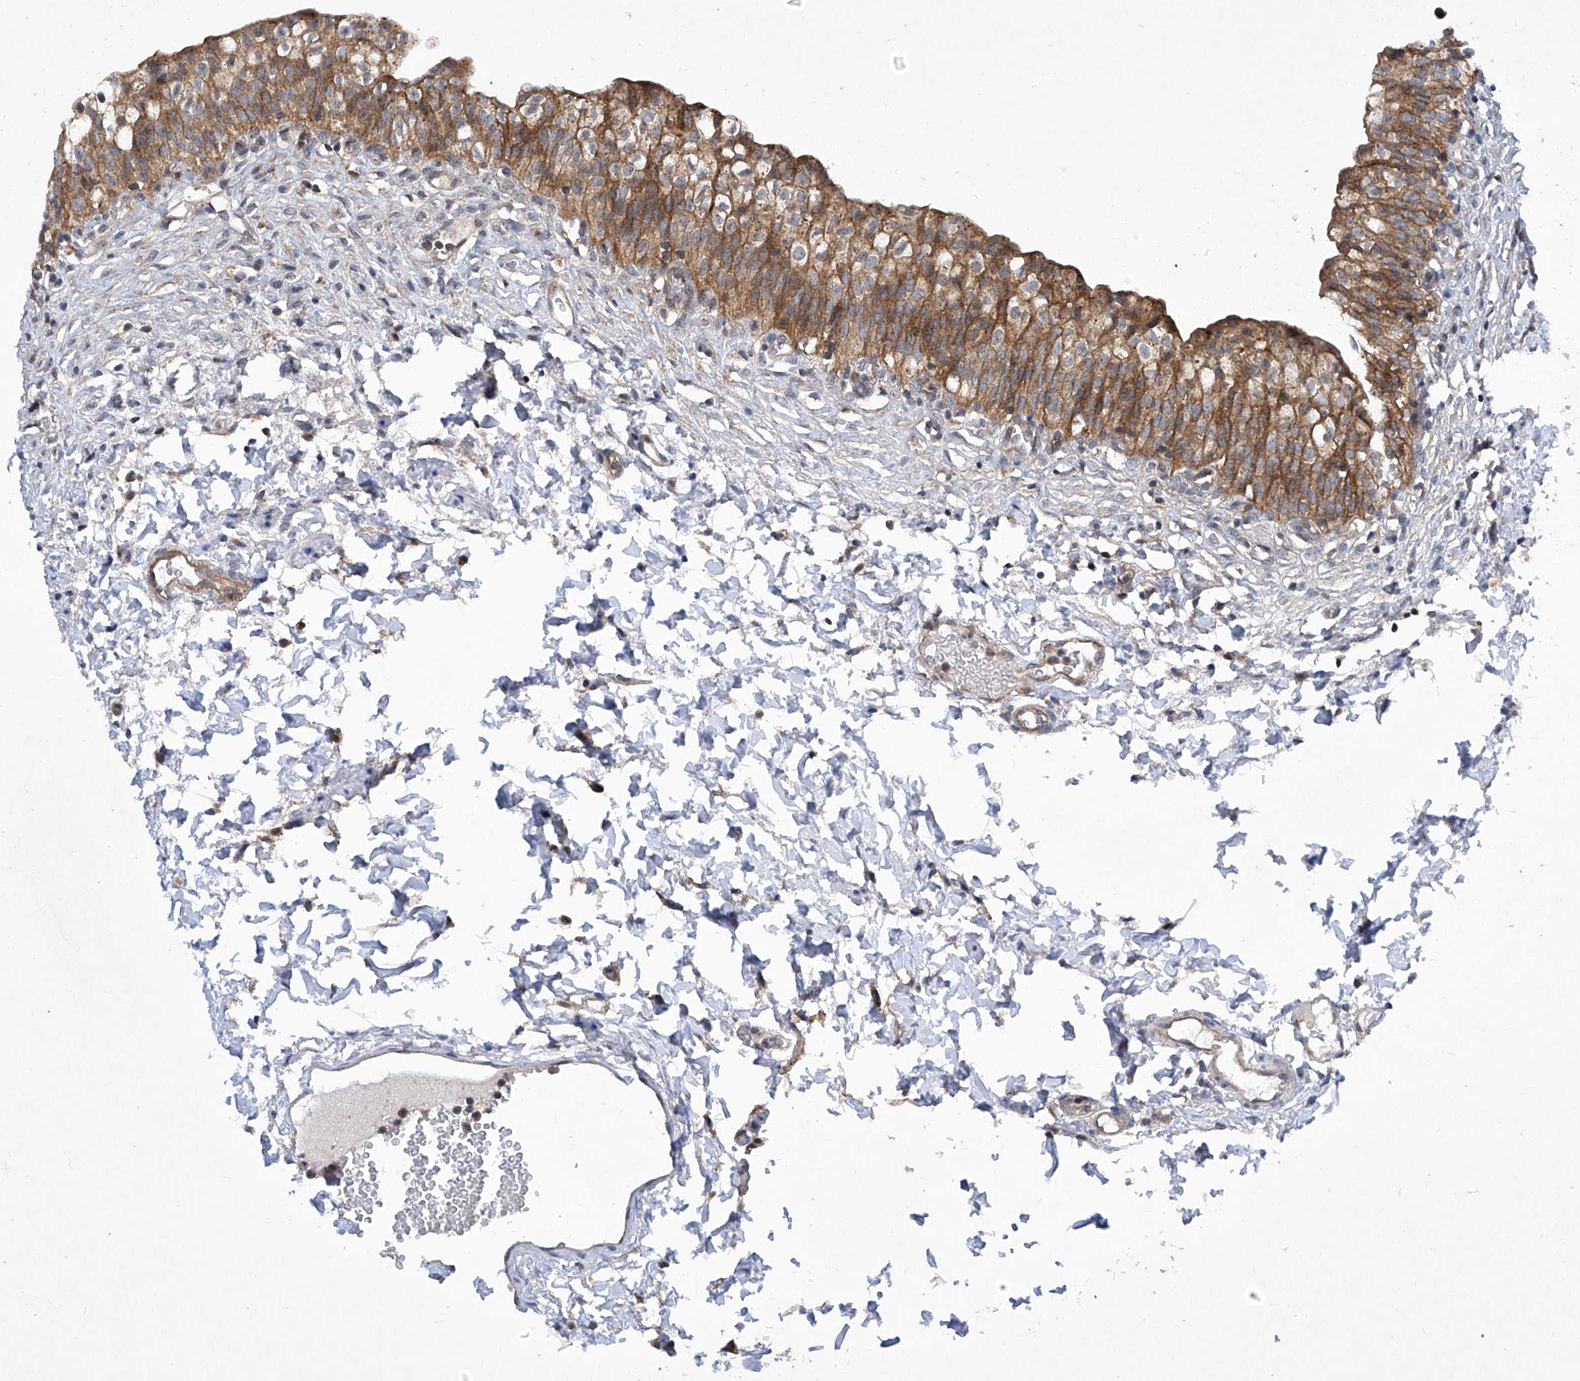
{"staining": {"intensity": "moderate", "quantity": ">75%", "location": "cytoplasmic/membranous"}, "tissue": "urinary bladder", "cell_type": "Urothelial cells", "image_type": "normal", "snomed": [{"axis": "morphology", "description": "Normal tissue, NOS"}, {"axis": "topography", "description": "Urinary bladder"}], "caption": "Immunohistochemistry (IHC) photomicrograph of normal urinary bladder stained for a protein (brown), which reveals medium levels of moderate cytoplasmic/membranous positivity in about >75% of urothelial cells.", "gene": "CISH", "patient": {"sex": "male", "age": 55}}